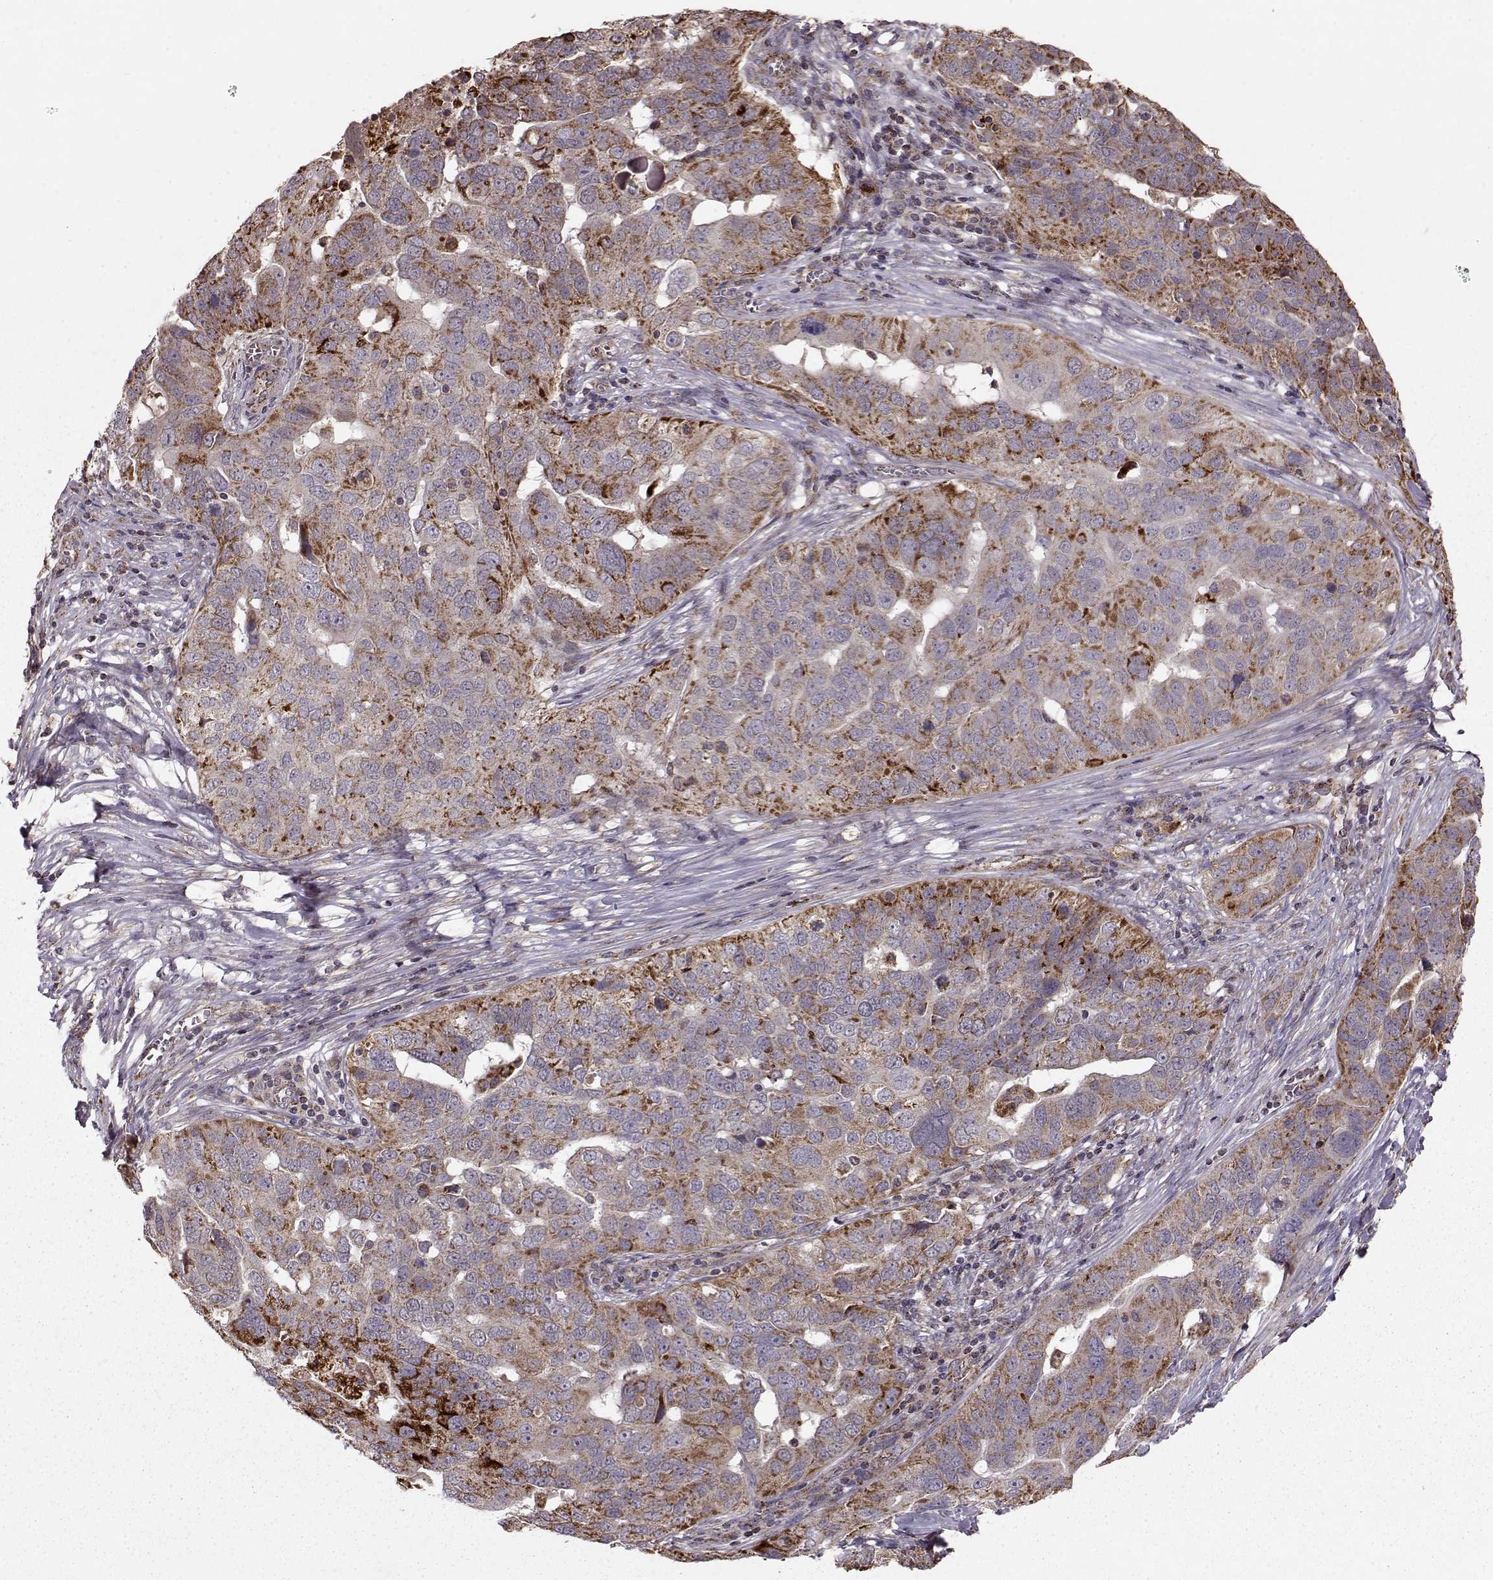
{"staining": {"intensity": "moderate", "quantity": ">75%", "location": "cytoplasmic/membranous"}, "tissue": "ovarian cancer", "cell_type": "Tumor cells", "image_type": "cancer", "snomed": [{"axis": "morphology", "description": "Carcinoma, endometroid"}, {"axis": "topography", "description": "Soft tissue"}, {"axis": "topography", "description": "Ovary"}], "caption": "Ovarian cancer stained with a brown dye demonstrates moderate cytoplasmic/membranous positive expression in approximately >75% of tumor cells.", "gene": "CMTM3", "patient": {"sex": "female", "age": 52}}